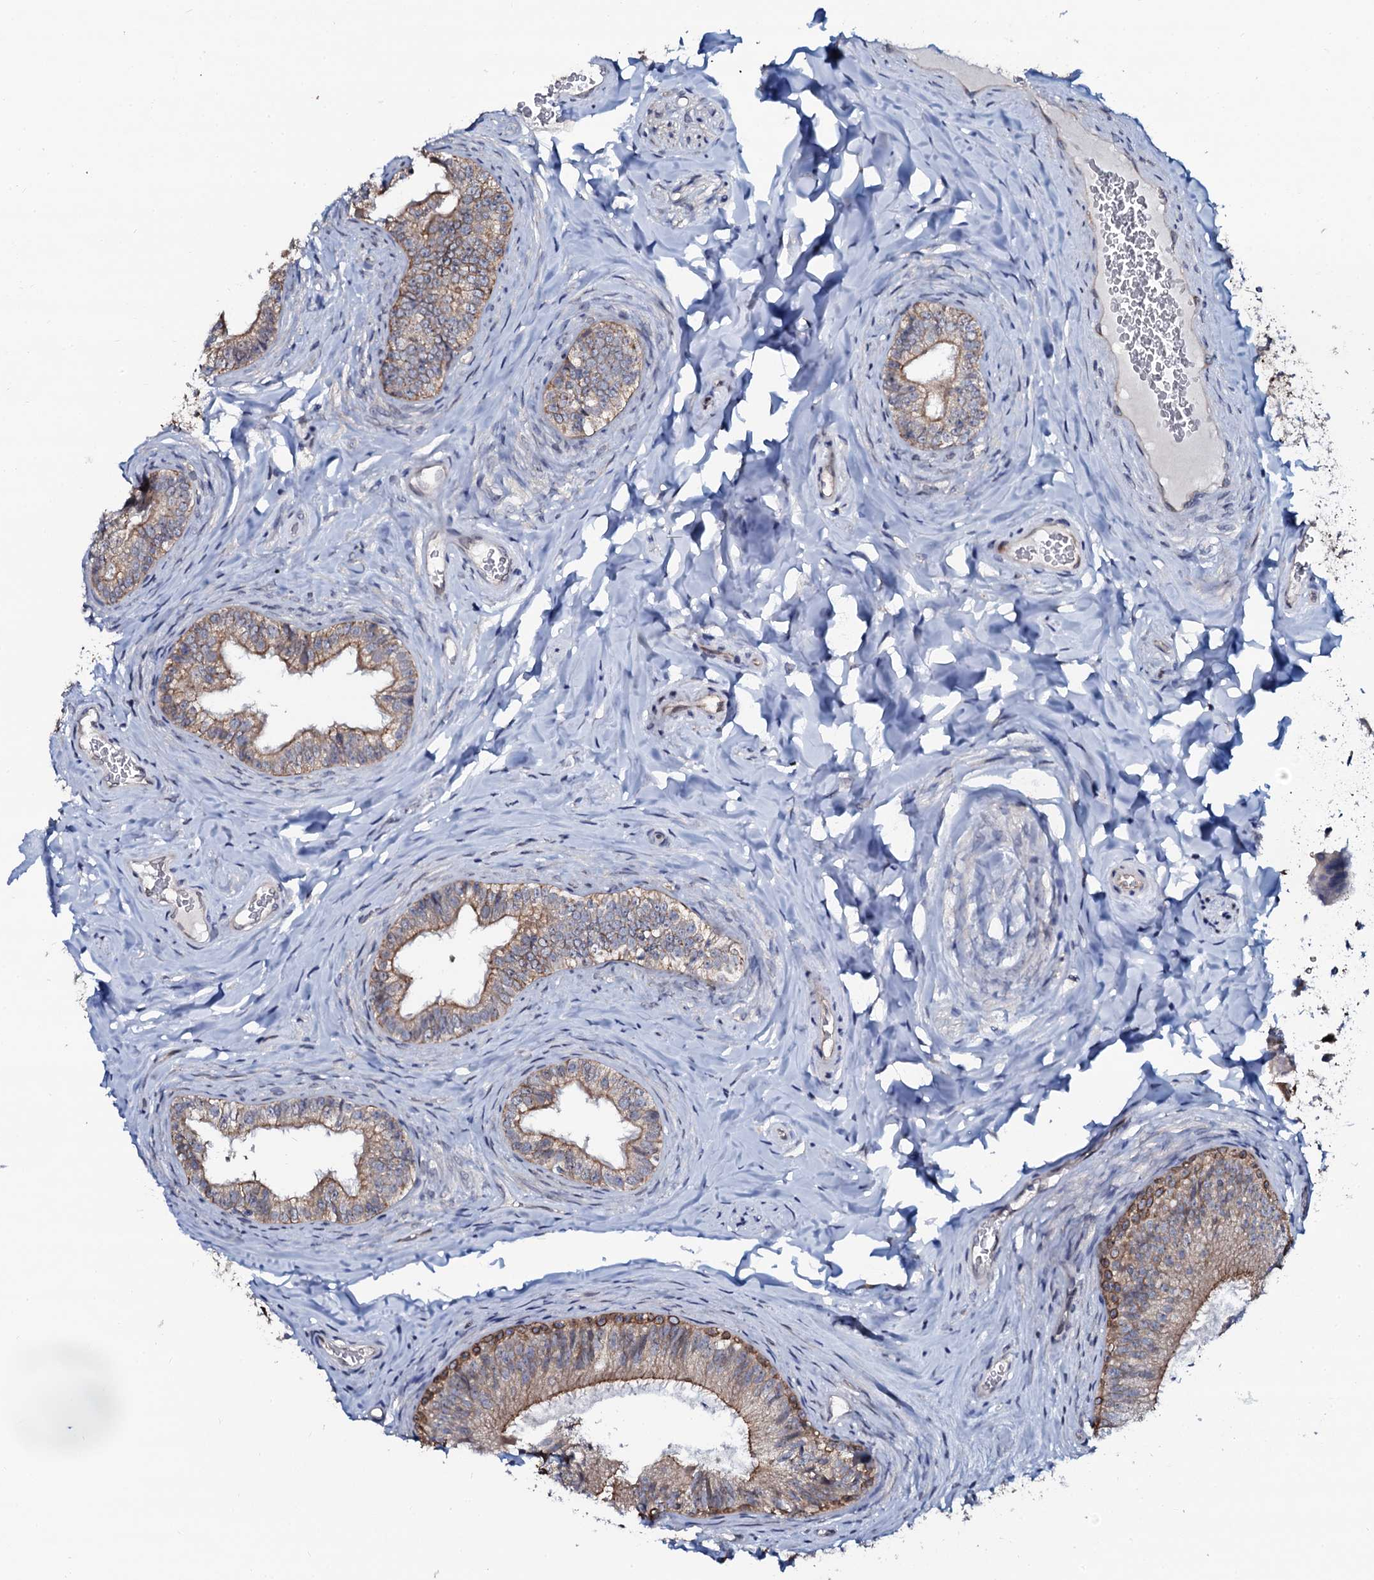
{"staining": {"intensity": "moderate", "quantity": "25%-75%", "location": "cytoplasmic/membranous"}, "tissue": "epididymis", "cell_type": "Glandular cells", "image_type": "normal", "snomed": [{"axis": "morphology", "description": "Normal tissue, NOS"}, {"axis": "topography", "description": "Epididymis"}], "caption": "An immunohistochemistry histopathology image of normal tissue is shown. Protein staining in brown highlights moderate cytoplasmic/membranous positivity in epididymis within glandular cells.", "gene": "C10orf88", "patient": {"sex": "male", "age": 34}}